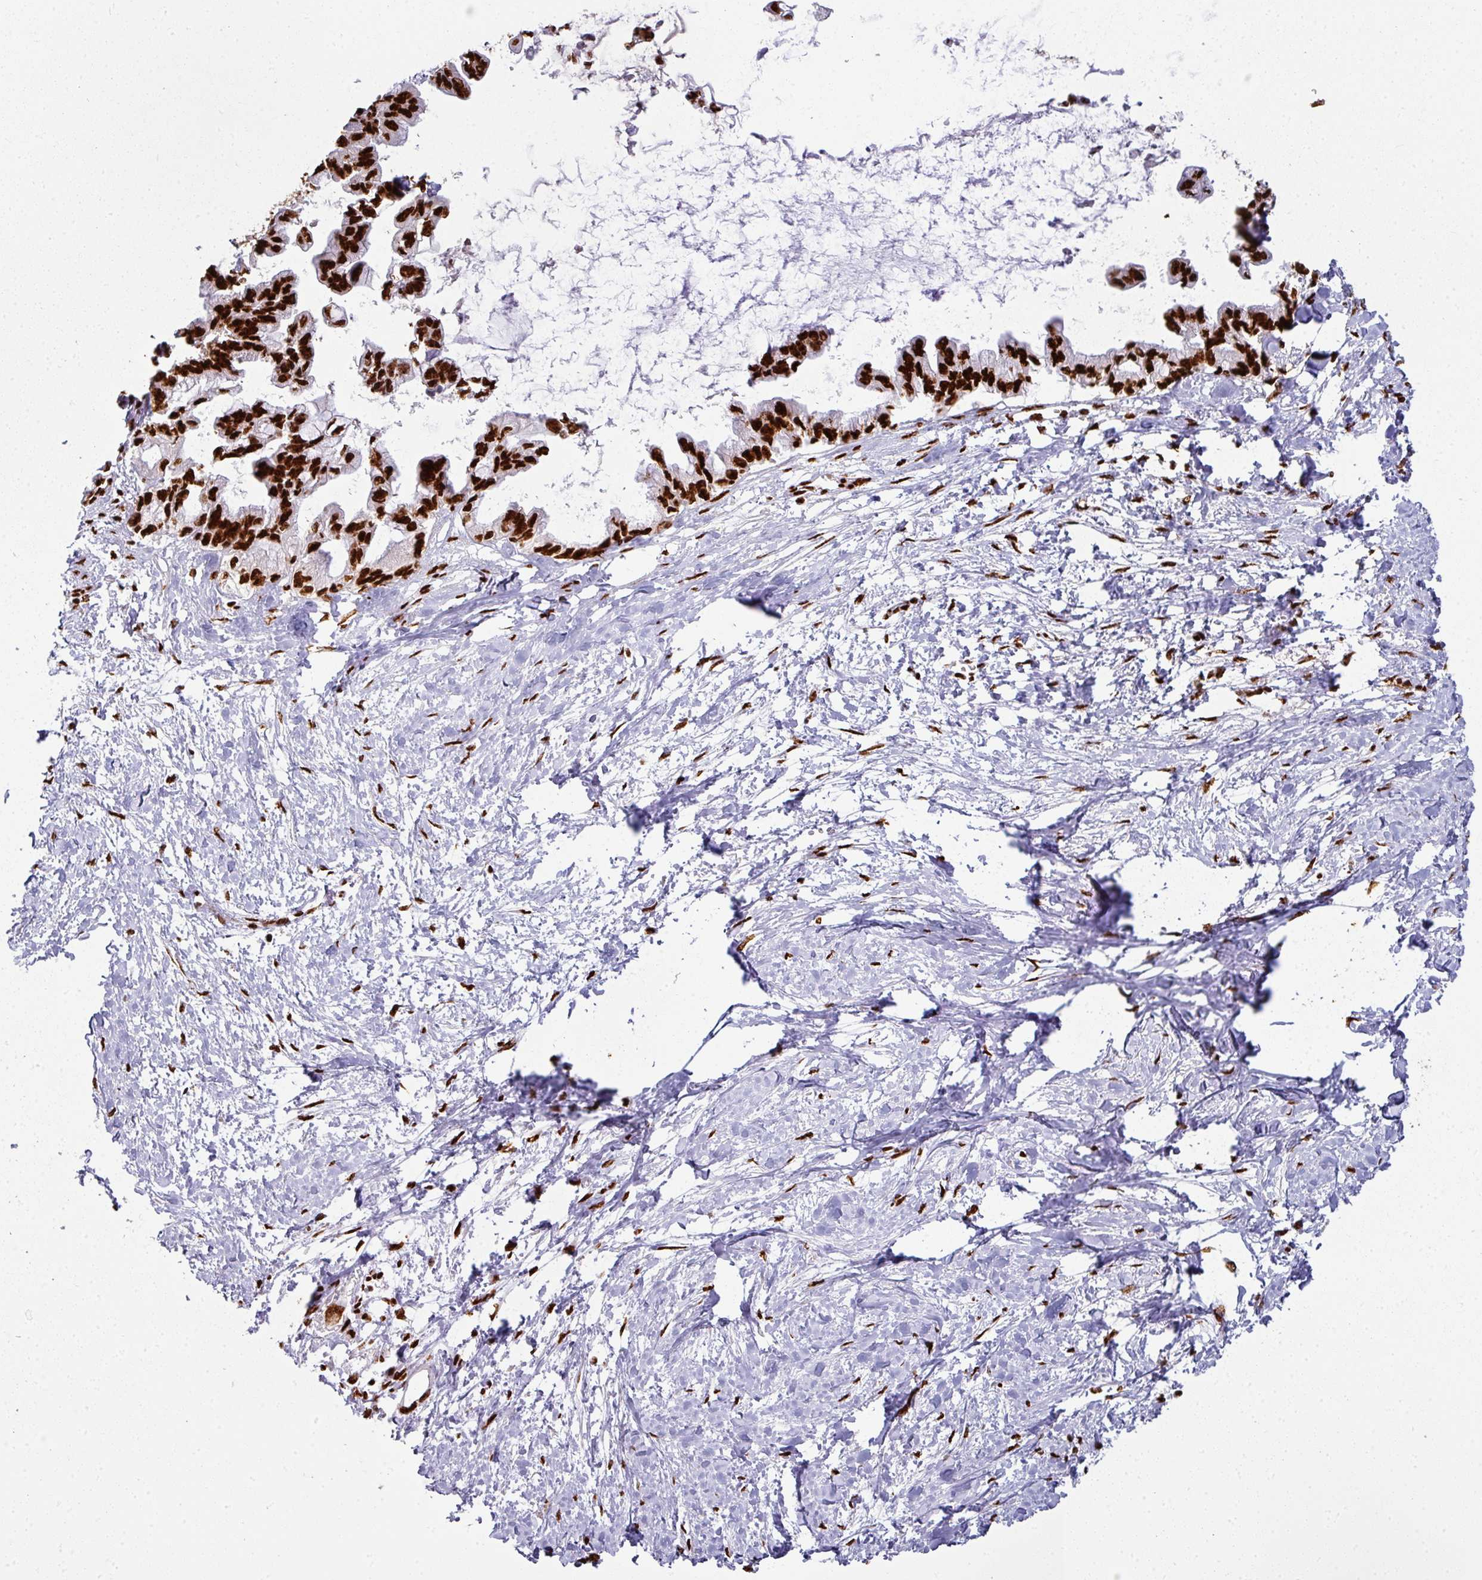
{"staining": {"intensity": "strong", "quantity": ">75%", "location": "nuclear"}, "tissue": "pancreatic cancer", "cell_type": "Tumor cells", "image_type": "cancer", "snomed": [{"axis": "morphology", "description": "Adenocarcinoma, NOS"}, {"axis": "topography", "description": "Pancreas"}], "caption": "IHC image of human pancreatic adenocarcinoma stained for a protein (brown), which shows high levels of strong nuclear expression in approximately >75% of tumor cells.", "gene": "SIK3", "patient": {"sex": "male", "age": 61}}